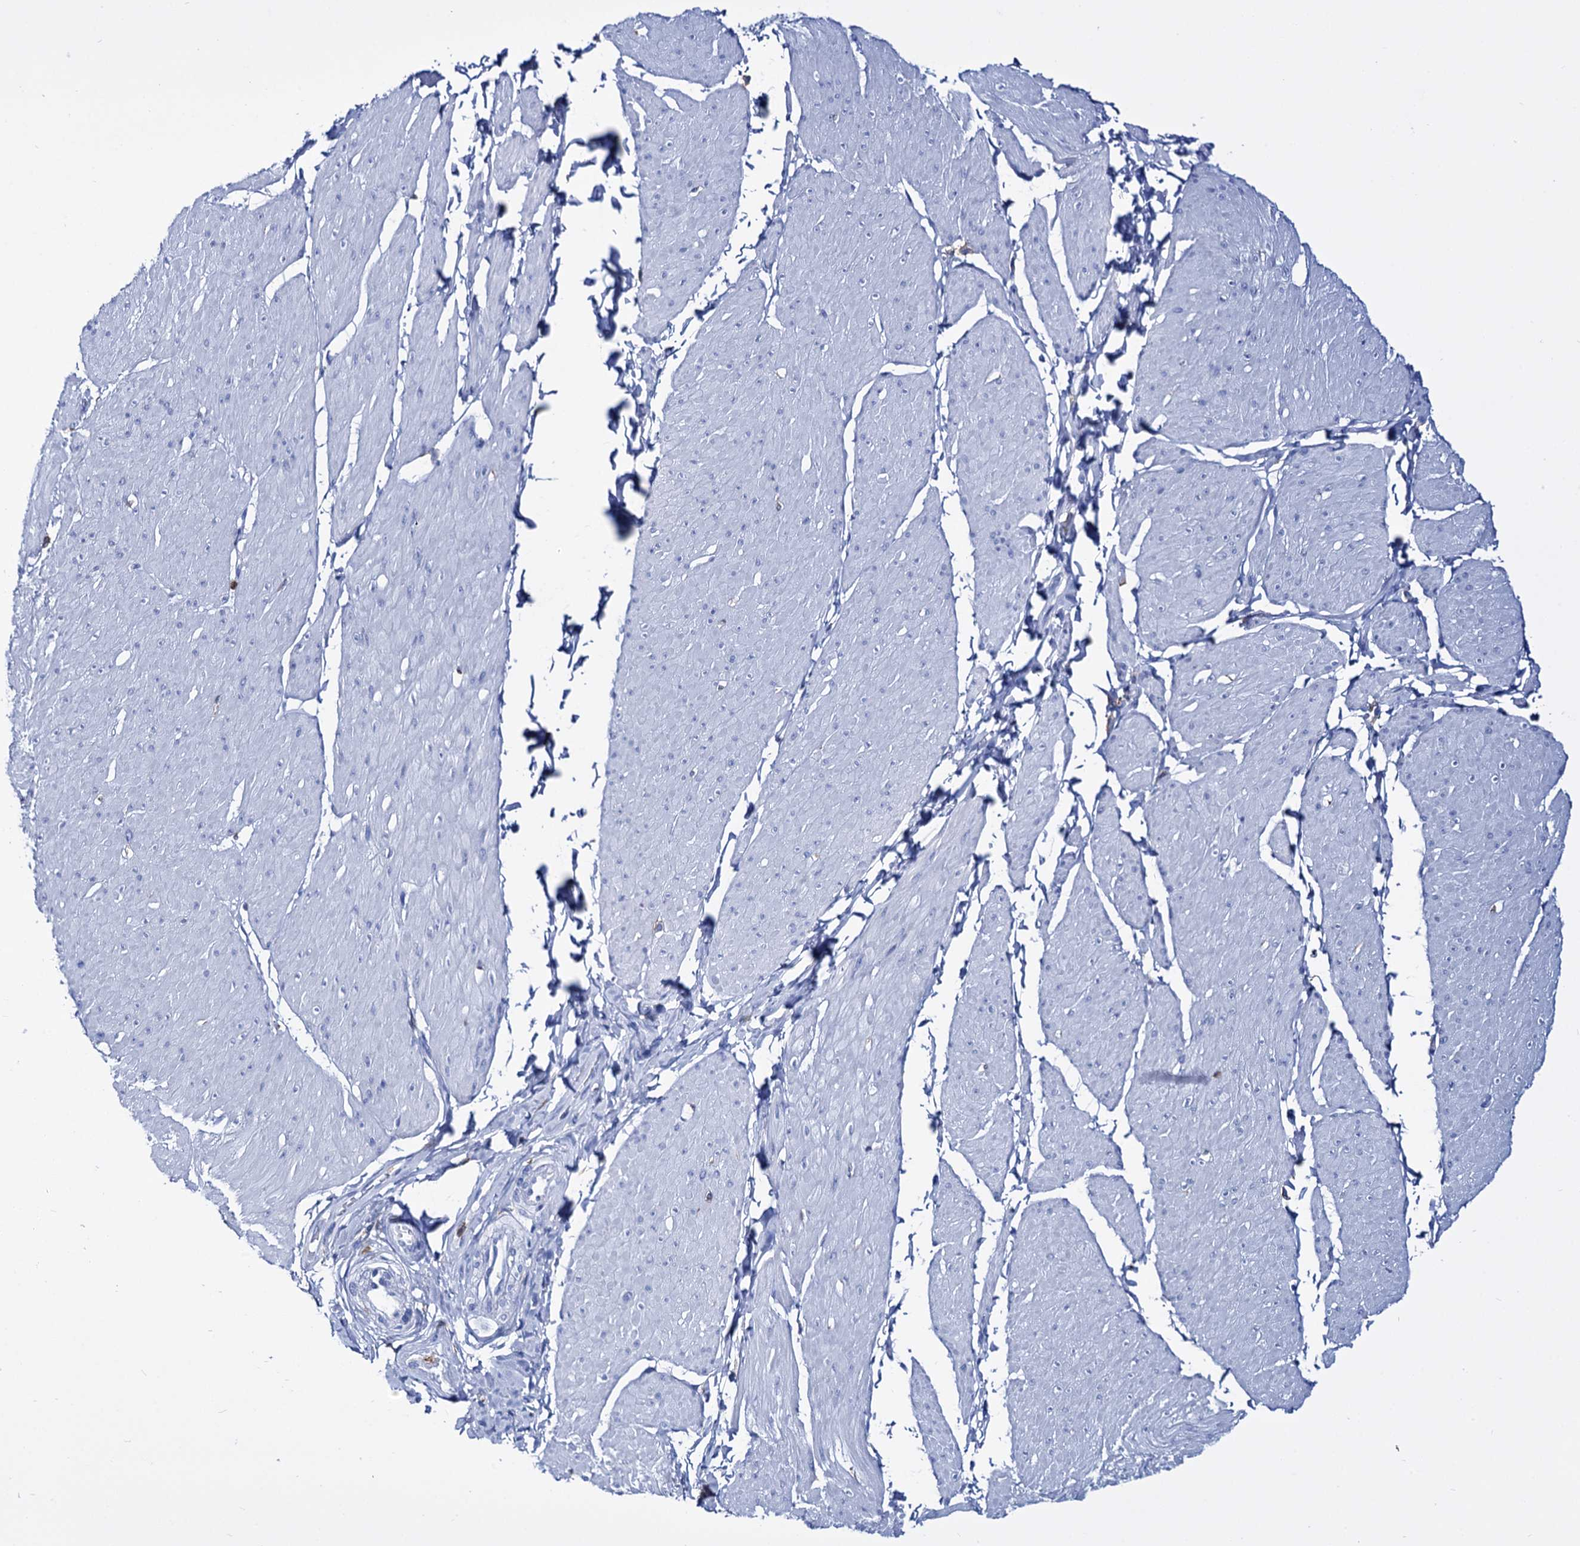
{"staining": {"intensity": "negative", "quantity": "none", "location": "none"}, "tissue": "smooth muscle", "cell_type": "Smooth muscle cells", "image_type": "normal", "snomed": [{"axis": "morphology", "description": "Urothelial carcinoma, High grade"}, {"axis": "topography", "description": "Urinary bladder"}], "caption": "Immunohistochemistry (IHC) micrograph of unremarkable smooth muscle stained for a protein (brown), which demonstrates no expression in smooth muscle cells.", "gene": "DEF6", "patient": {"sex": "male", "age": 46}}